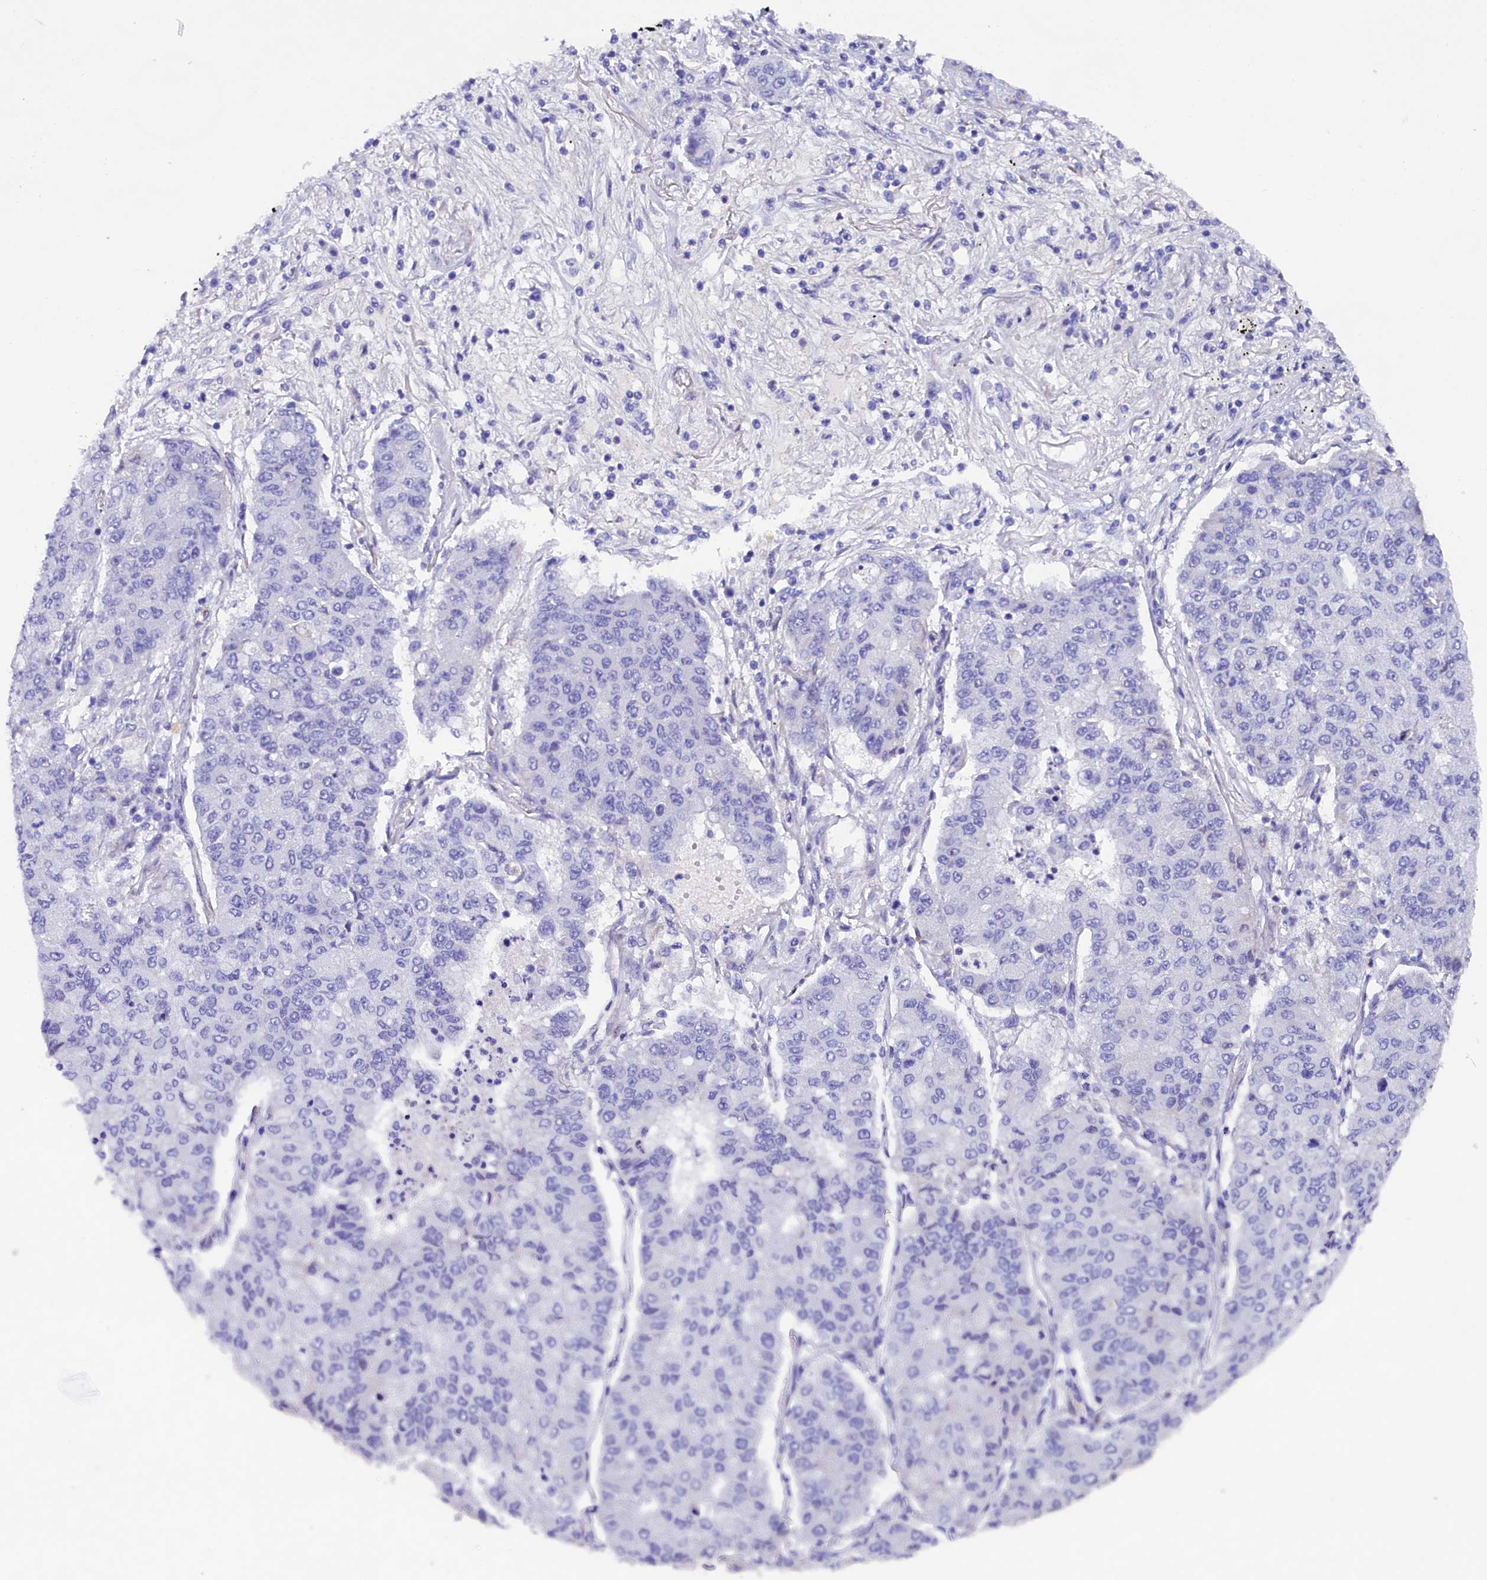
{"staining": {"intensity": "negative", "quantity": "none", "location": "none"}, "tissue": "lung cancer", "cell_type": "Tumor cells", "image_type": "cancer", "snomed": [{"axis": "morphology", "description": "Squamous cell carcinoma, NOS"}, {"axis": "topography", "description": "Lung"}], "caption": "High magnification brightfield microscopy of lung squamous cell carcinoma stained with DAB (3,3'-diaminobenzidine) (brown) and counterstained with hematoxylin (blue): tumor cells show no significant expression.", "gene": "SOD3", "patient": {"sex": "male", "age": 74}}